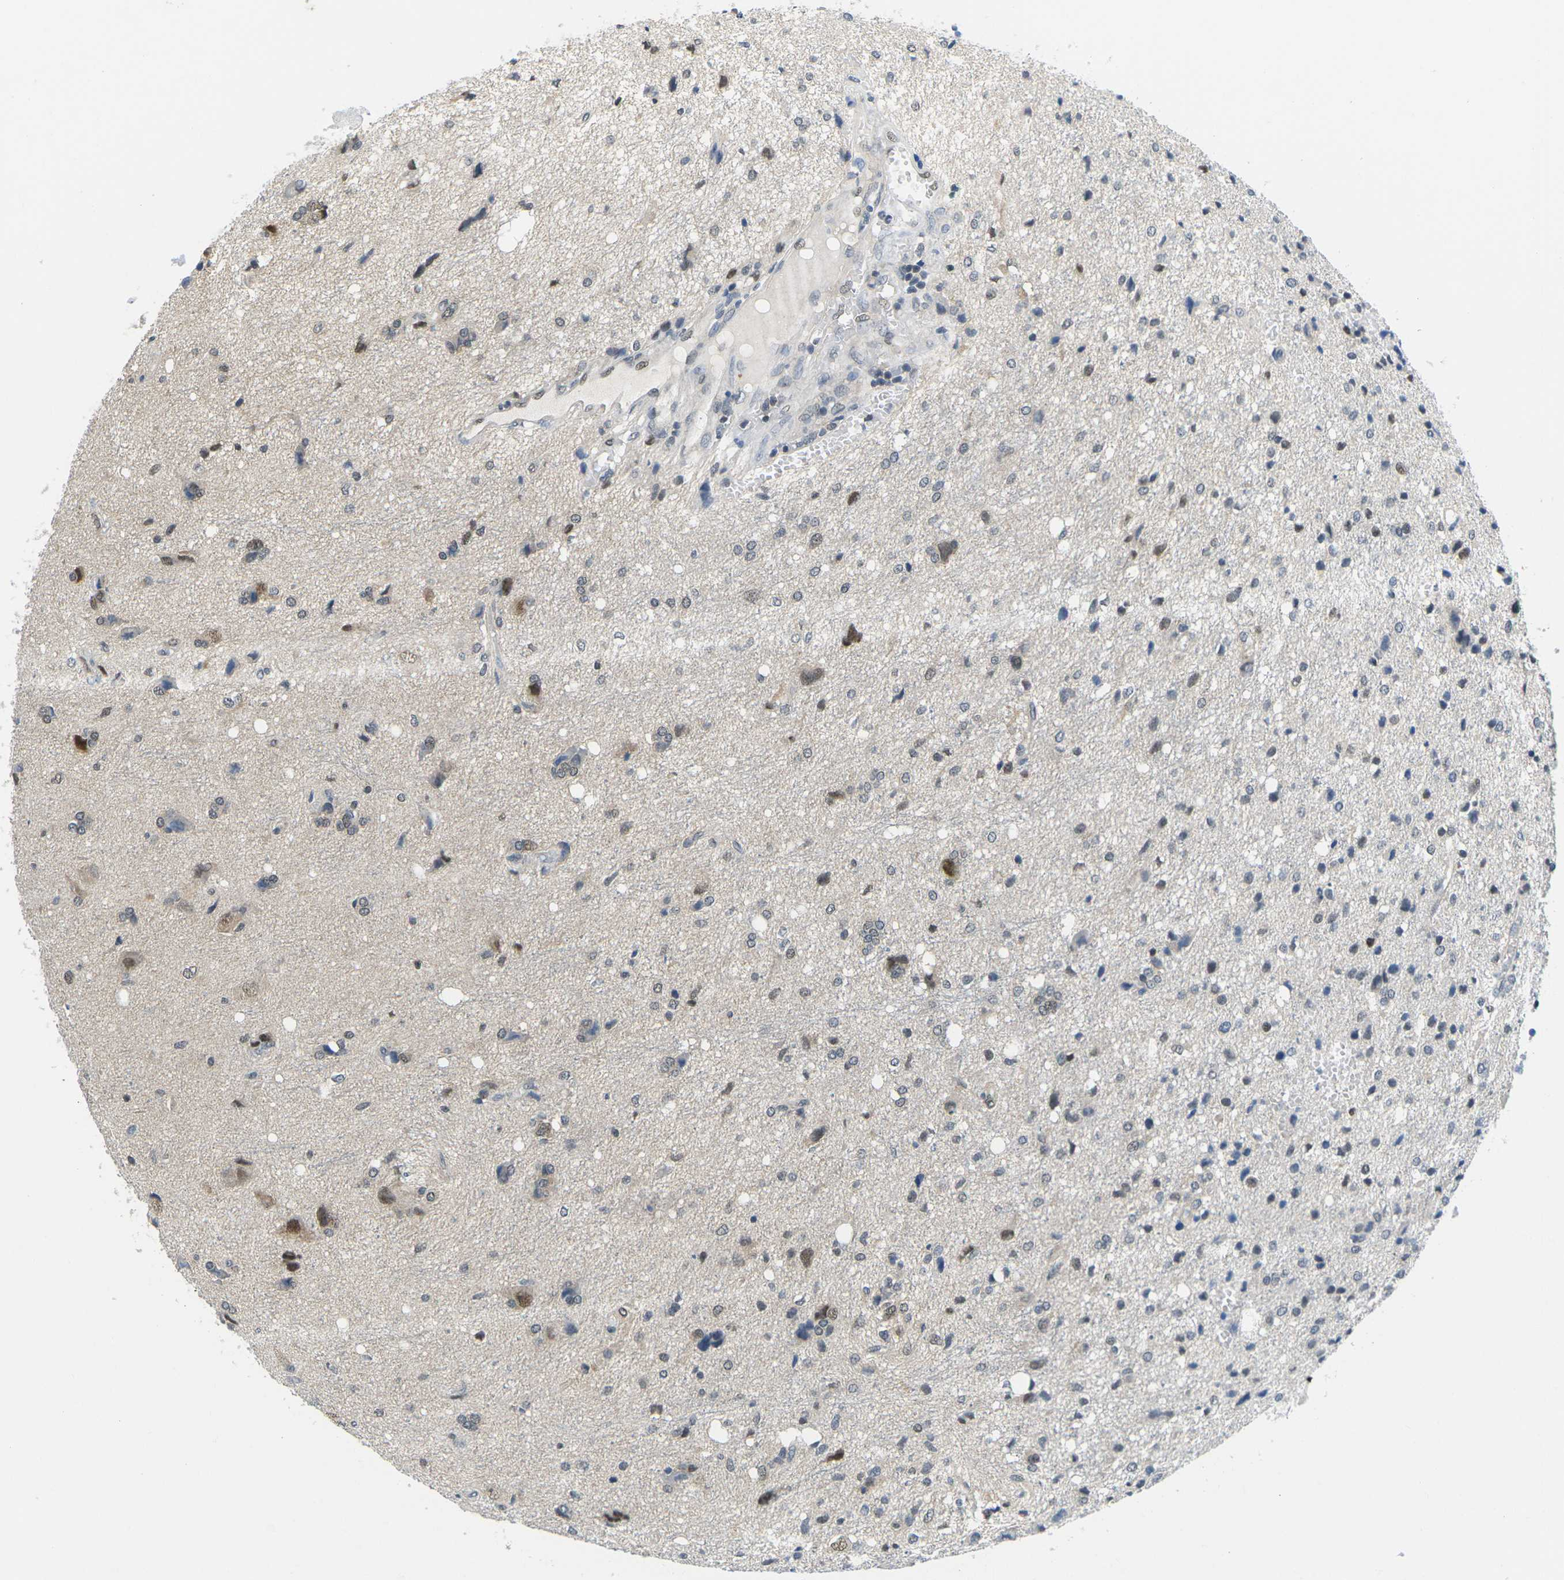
{"staining": {"intensity": "moderate", "quantity": "25%-75%", "location": "cytoplasmic/membranous,nuclear"}, "tissue": "glioma", "cell_type": "Tumor cells", "image_type": "cancer", "snomed": [{"axis": "morphology", "description": "Glioma, malignant, High grade"}, {"axis": "topography", "description": "Brain"}], "caption": "Protein staining displays moderate cytoplasmic/membranous and nuclear staining in approximately 25%-75% of tumor cells in malignant glioma (high-grade). Nuclei are stained in blue.", "gene": "UBA7", "patient": {"sex": "female", "age": 59}}